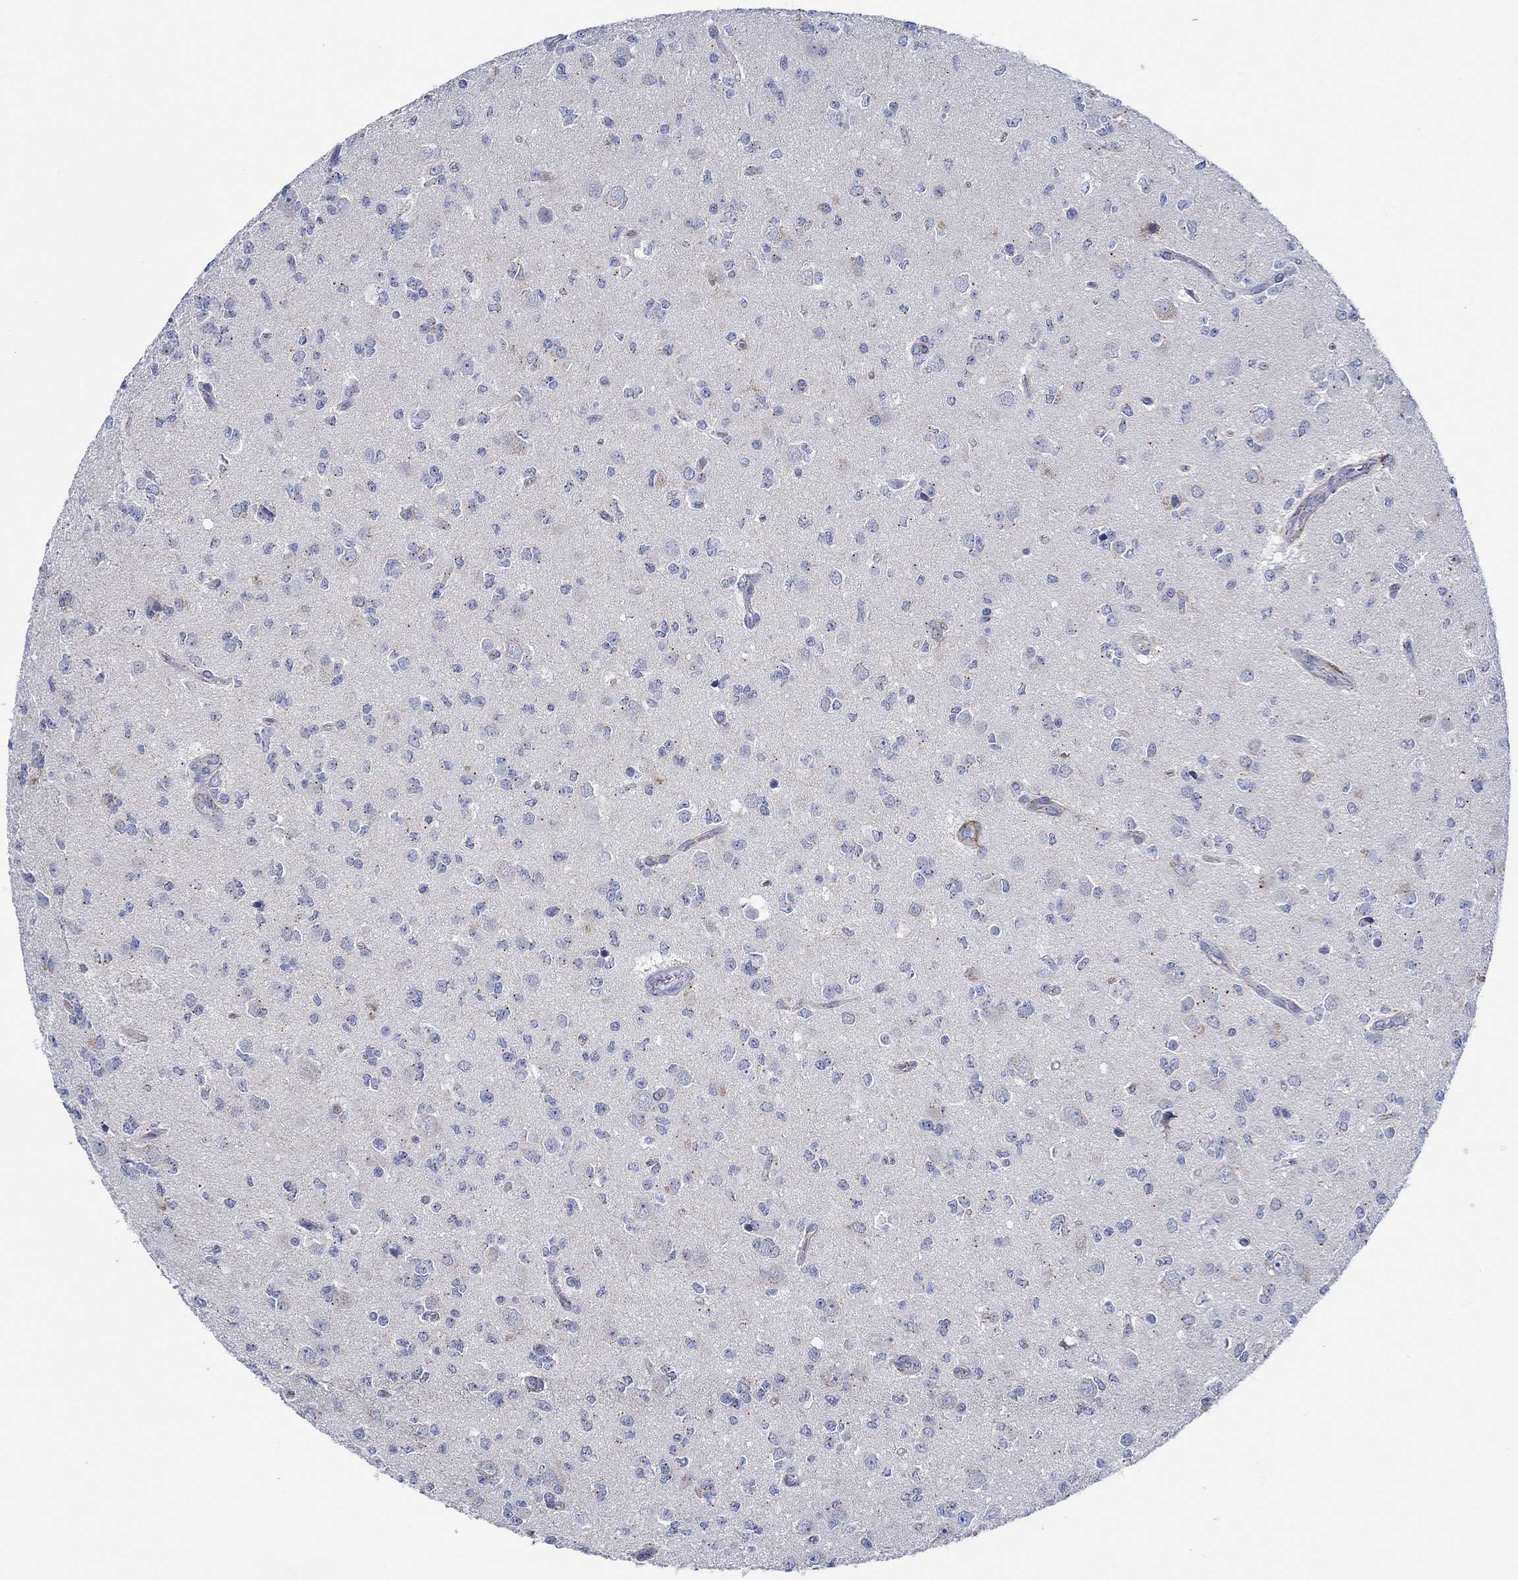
{"staining": {"intensity": "strong", "quantity": "<25%", "location": "cytoplasmic/membranous"}, "tissue": "glioma", "cell_type": "Tumor cells", "image_type": "cancer", "snomed": [{"axis": "morphology", "description": "Glioma, malignant, Low grade"}, {"axis": "topography", "description": "Brain"}], "caption": "Approximately <25% of tumor cells in human glioma show strong cytoplasmic/membranous protein expression as visualized by brown immunohistochemical staining.", "gene": "CPM", "patient": {"sex": "female", "age": 45}}